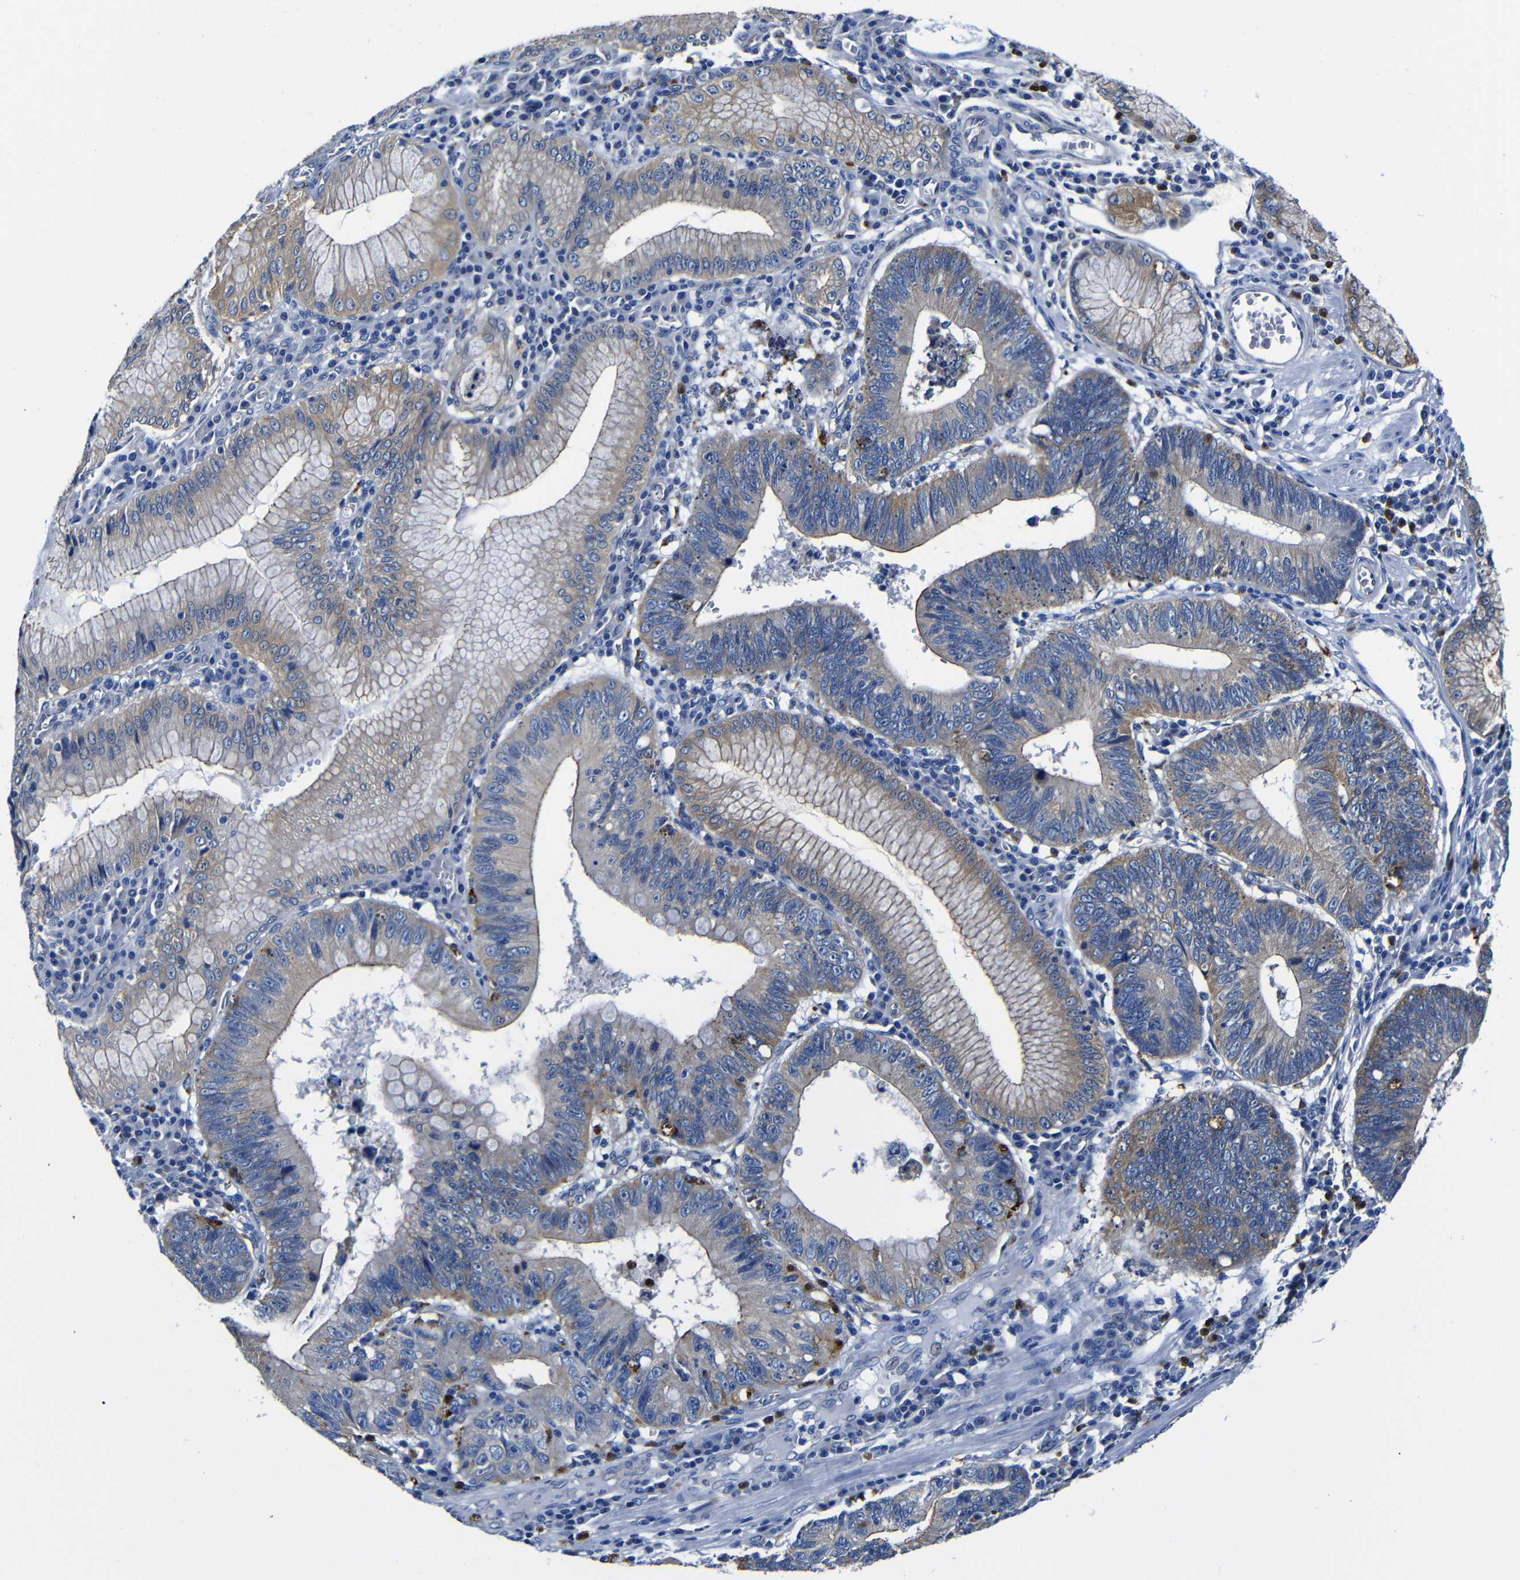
{"staining": {"intensity": "moderate", "quantity": "25%-75%", "location": "cytoplasmic/membranous"}, "tissue": "stomach cancer", "cell_type": "Tumor cells", "image_type": "cancer", "snomed": [{"axis": "morphology", "description": "Adenocarcinoma, NOS"}, {"axis": "topography", "description": "Stomach"}], "caption": "Immunohistochemical staining of human adenocarcinoma (stomach) exhibits medium levels of moderate cytoplasmic/membranous positivity in about 25%-75% of tumor cells.", "gene": "GIMAP2", "patient": {"sex": "male", "age": 59}}